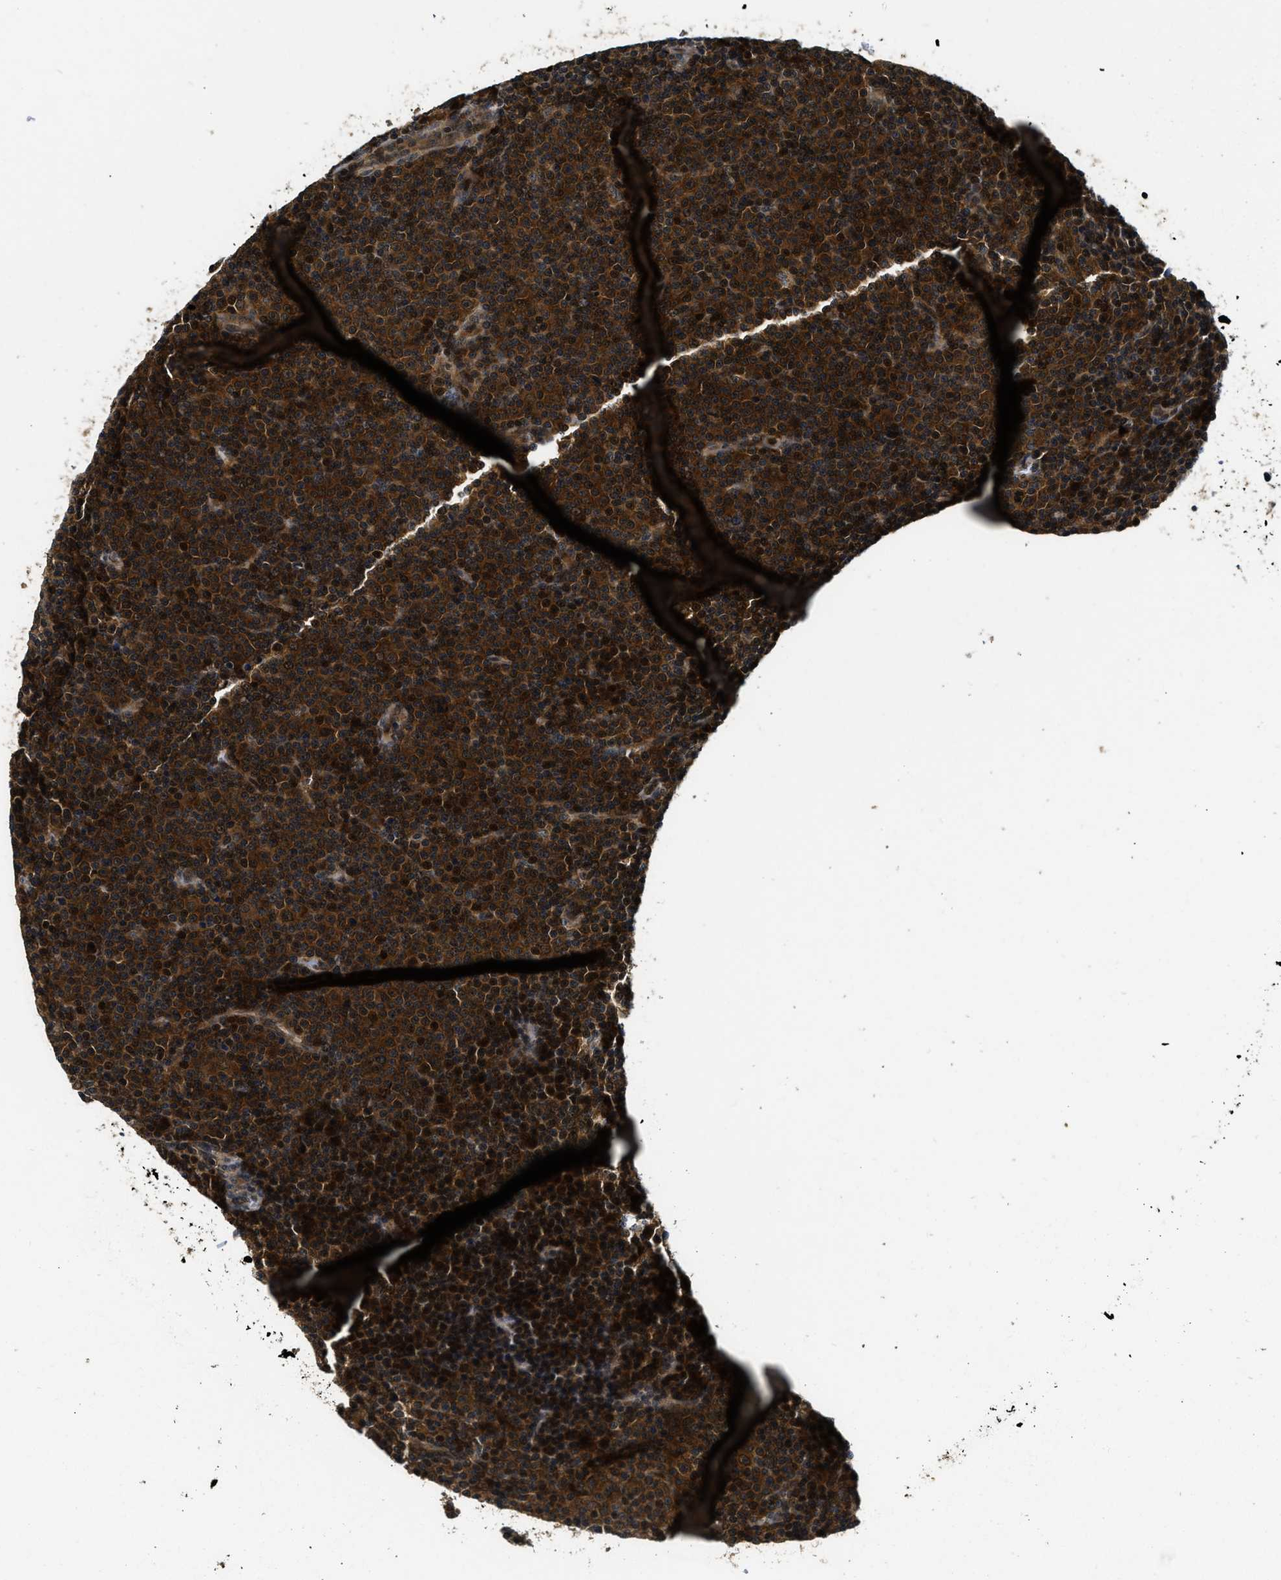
{"staining": {"intensity": "strong", "quantity": ">75%", "location": "cytoplasmic/membranous"}, "tissue": "lymphoma", "cell_type": "Tumor cells", "image_type": "cancer", "snomed": [{"axis": "morphology", "description": "Malignant lymphoma, non-Hodgkin's type, Low grade"}, {"axis": "topography", "description": "Lymph node"}], "caption": "Strong cytoplasmic/membranous positivity is identified in approximately >75% of tumor cells in lymphoma. Using DAB (brown) and hematoxylin (blue) stains, captured at high magnification using brightfield microscopy.", "gene": "ADSL", "patient": {"sex": "female", "age": 67}}